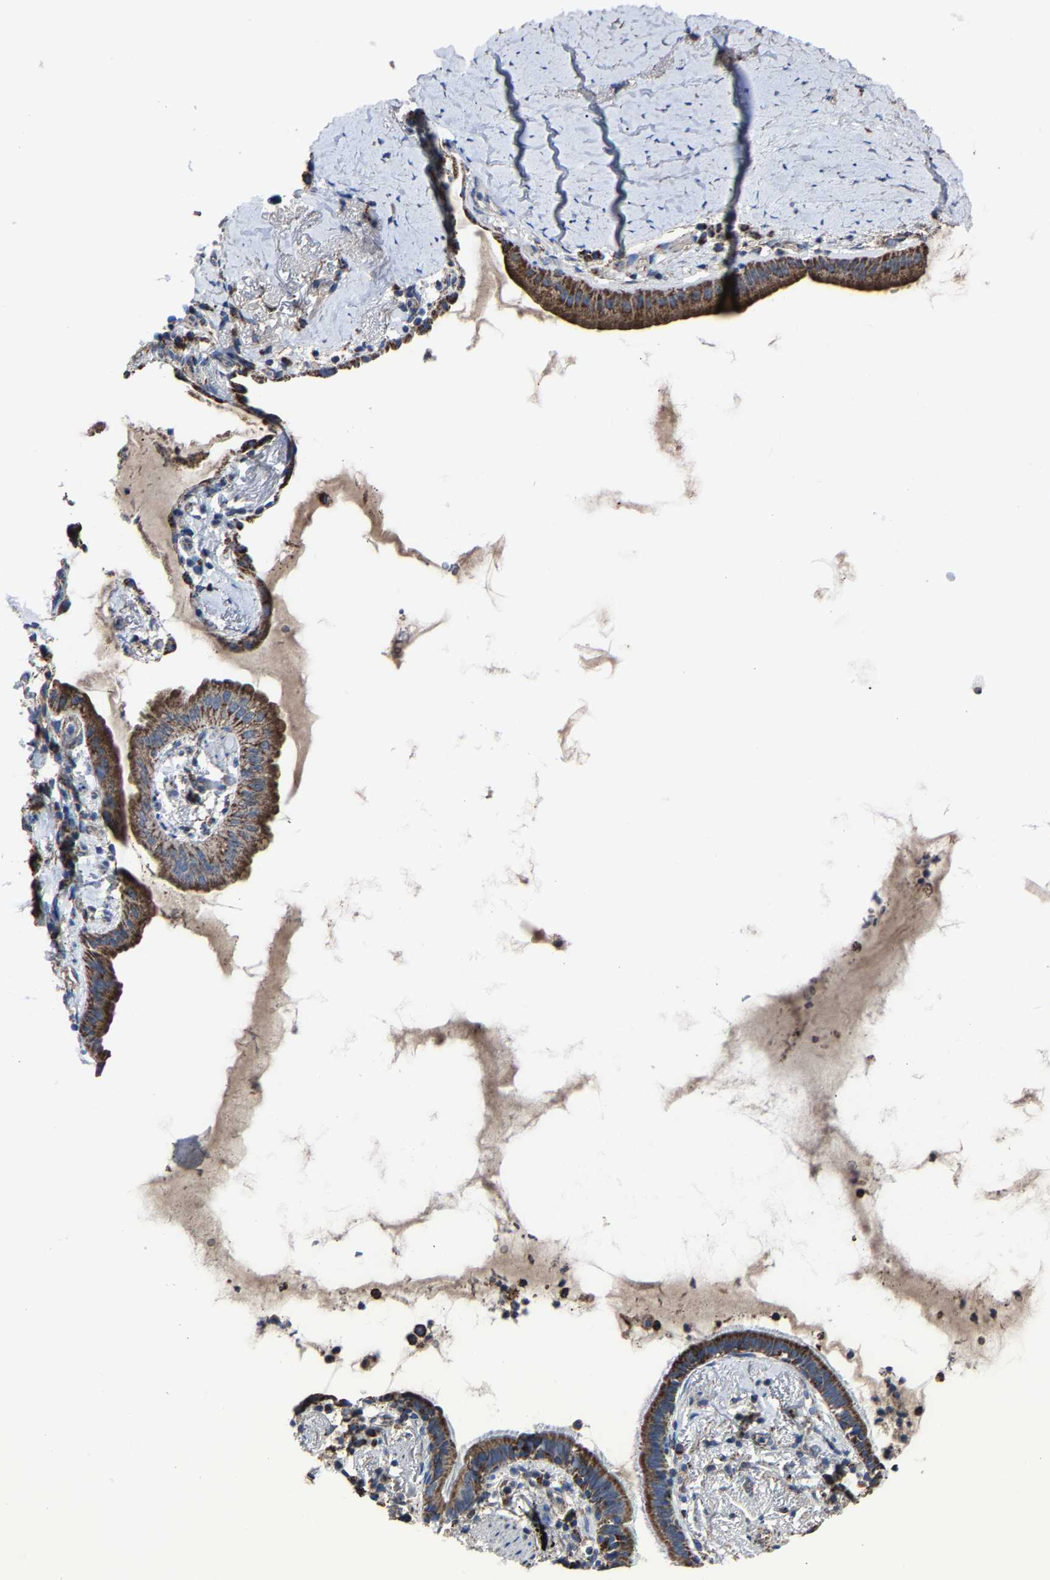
{"staining": {"intensity": "strong", "quantity": ">75%", "location": "cytoplasmic/membranous"}, "tissue": "lung cancer", "cell_type": "Tumor cells", "image_type": "cancer", "snomed": [{"axis": "morphology", "description": "Normal tissue, NOS"}, {"axis": "morphology", "description": "Adenocarcinoma, NOS"}, {"axis": "topography", "description": "Bronchus"}, {"axis": "topography", "description": "Lung"}], "caption": "DAB (3,3'-diaminobenzidine) immunohistochemical staining of lung cancer (adenocarcinoma) reveals strong cytoplasmic/membranous protein positivity in approximately >75% of tumor cells.", "gene": "NDUFV3", "patient": {"sex": "female", "age": 70}}